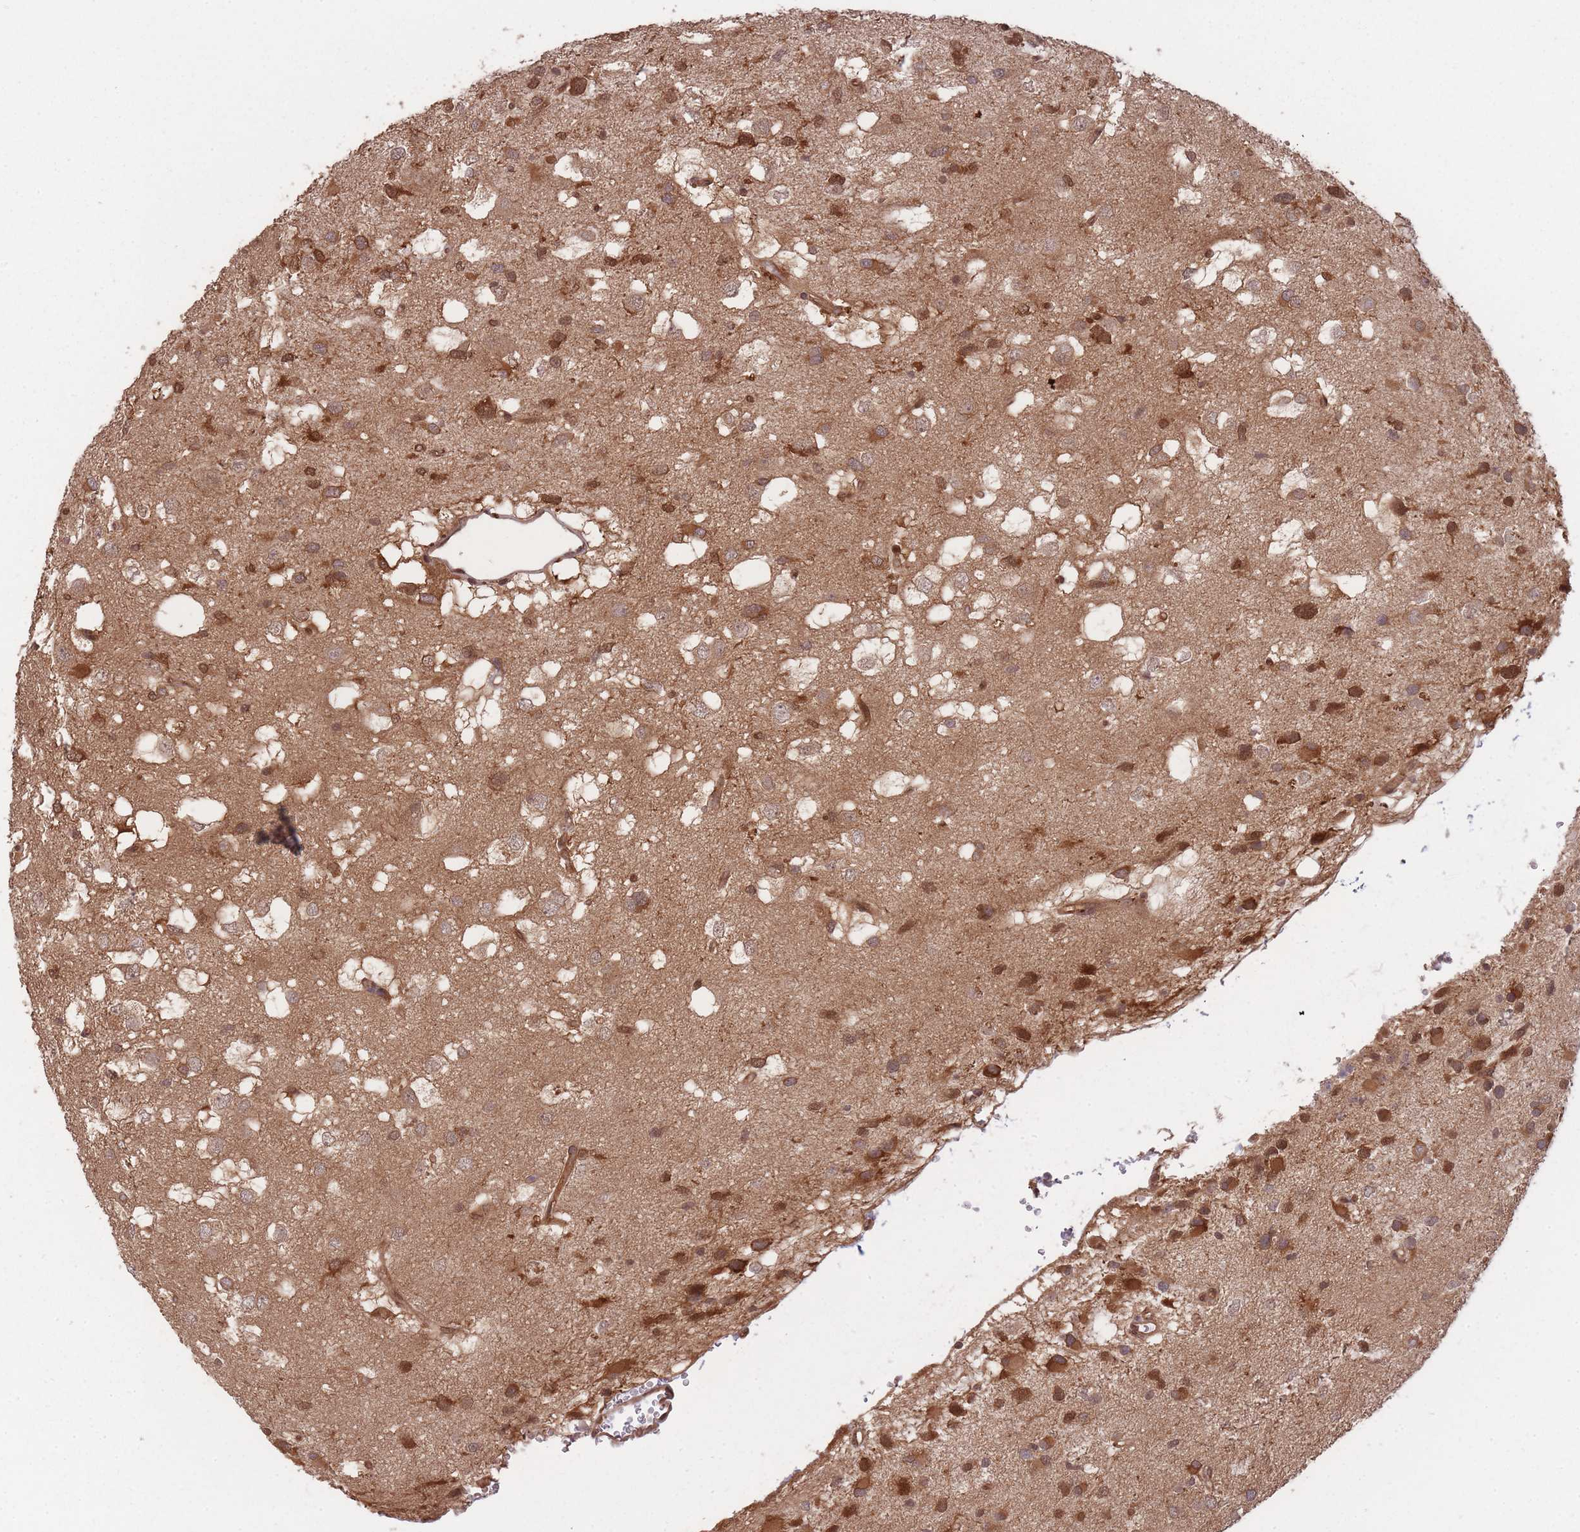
{"staining": {"intensity": "strong", "quantity": ">75%", "location": "cytoplasmic/membranous"}, "tissue": "glioma", "cell_type": "Tumor cells", "image_type": "cancer", "snomed": [{"axis": "morphology", "description": "Glioma, malignant, High grade"}, {"axis": "topography", "description": "Brain"}], "caption": "Immunohistochemical staining of malignant glioma (high-grade) displays high levels of strong cytoplasmic/membranous protein positivity in approximately >75% of tumor cells.", "gene": "PPP6R3", "patient": {"sex": "male", "age": 53}}